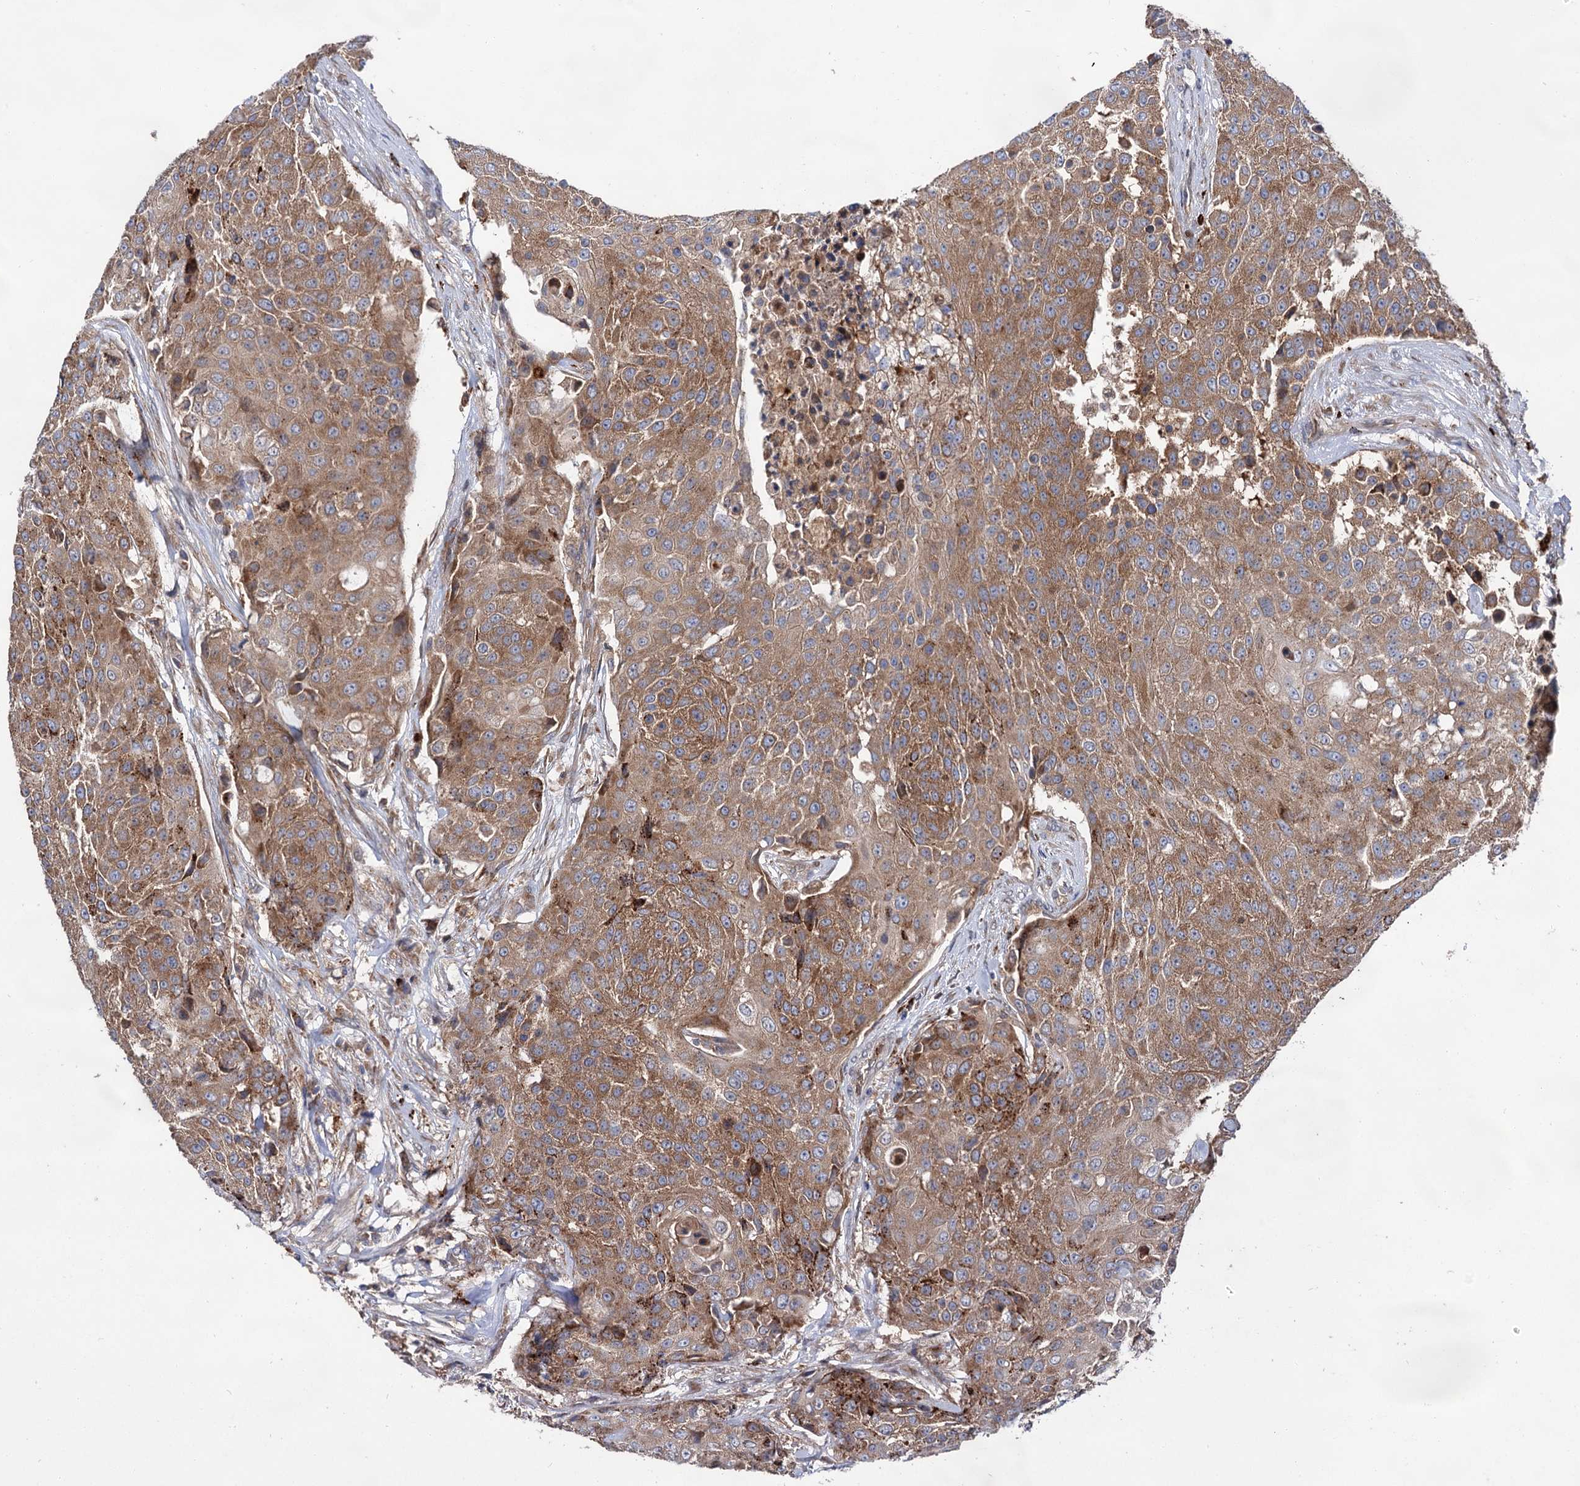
{"staining": {"intensity": "moderate", "quantity": ">75%", "location": "cytoplasmic/membranous"}, "tissue": "urothelial cancer", "cell_type": "Tumor cells", "image_type": "cancer", "snomed": [{"axis": "morphology", "description": "Urothelial carcinoma, High grade"}, {"axis": "topography", "description": "Urinary bladder"}], "caption": "High-power microscopy captured an immunohistochemistry image of urothelial cancer, revealing moderate cytoplasmic/membranous expression in about >75% of tumor cells. The staining was performed using DAB to visualize the protein expression in brown, while the nuclei were stained in blue with hematoxylin (Magnification: 20x).", "gene": "NAA25", "patient": {"sex": "female", "age": 63}}